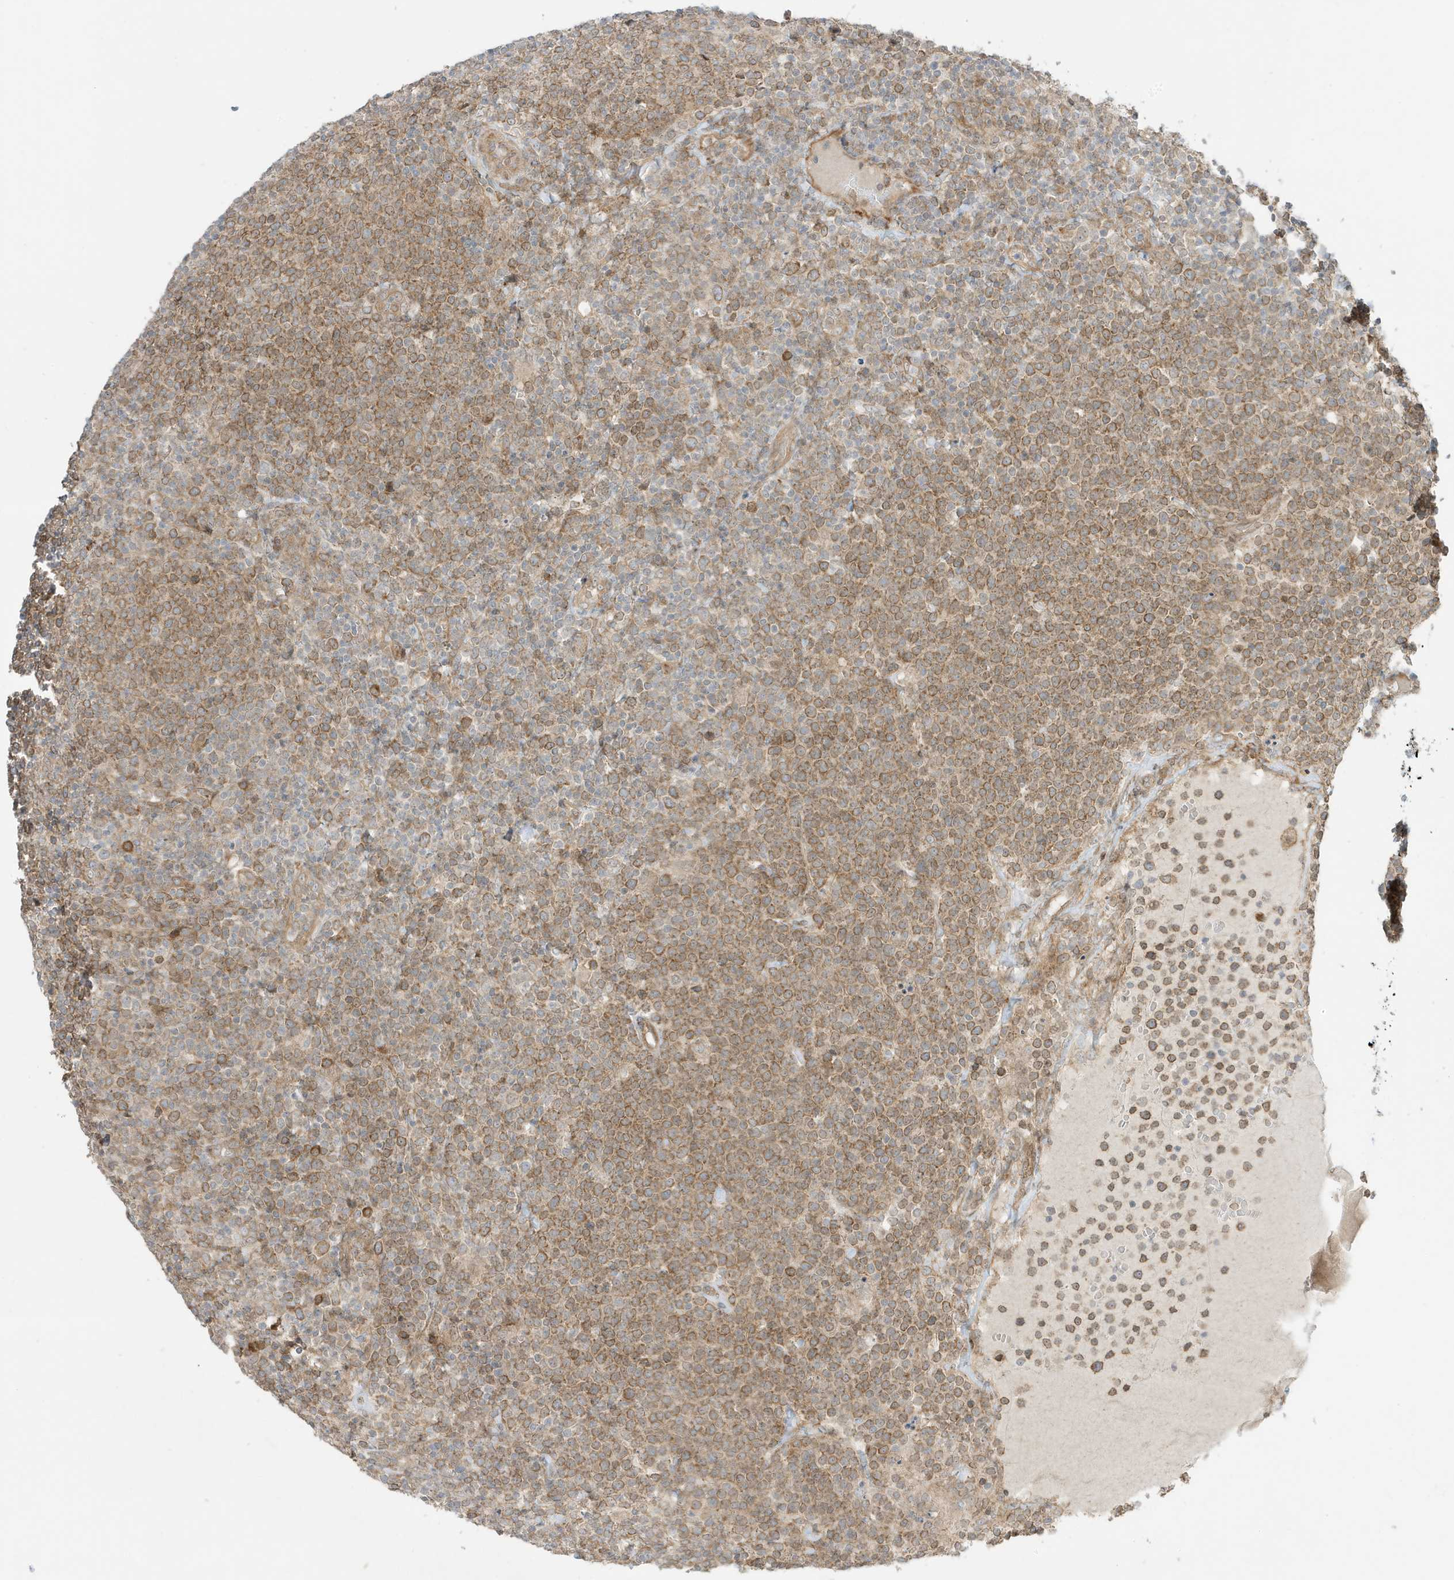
{"staining": {"intensity": "moderate", "quantity": ">75%", "location": "cytoplasmic/membranous"}, "tissue": "lymphoma", "cell_type": "Tumor cells", "image_type": "cancer", "snomed": [{"axis": "morphology", "description": "Malignant lymphoma, non-Hodgkin's type, High grade"}, {"axis": "topography", "description": "Lymph node"}], "caption": "High-power microscopy captured an IHC photomicrograph of high-grade malignant lymphoma, non-Hodgkin's type, revealing moderate cytoplasmic/membranous staining in approximately >75% of tumor cells.", "gene": "SCARF2", "patient": {"sex": "male", "age": 61}}